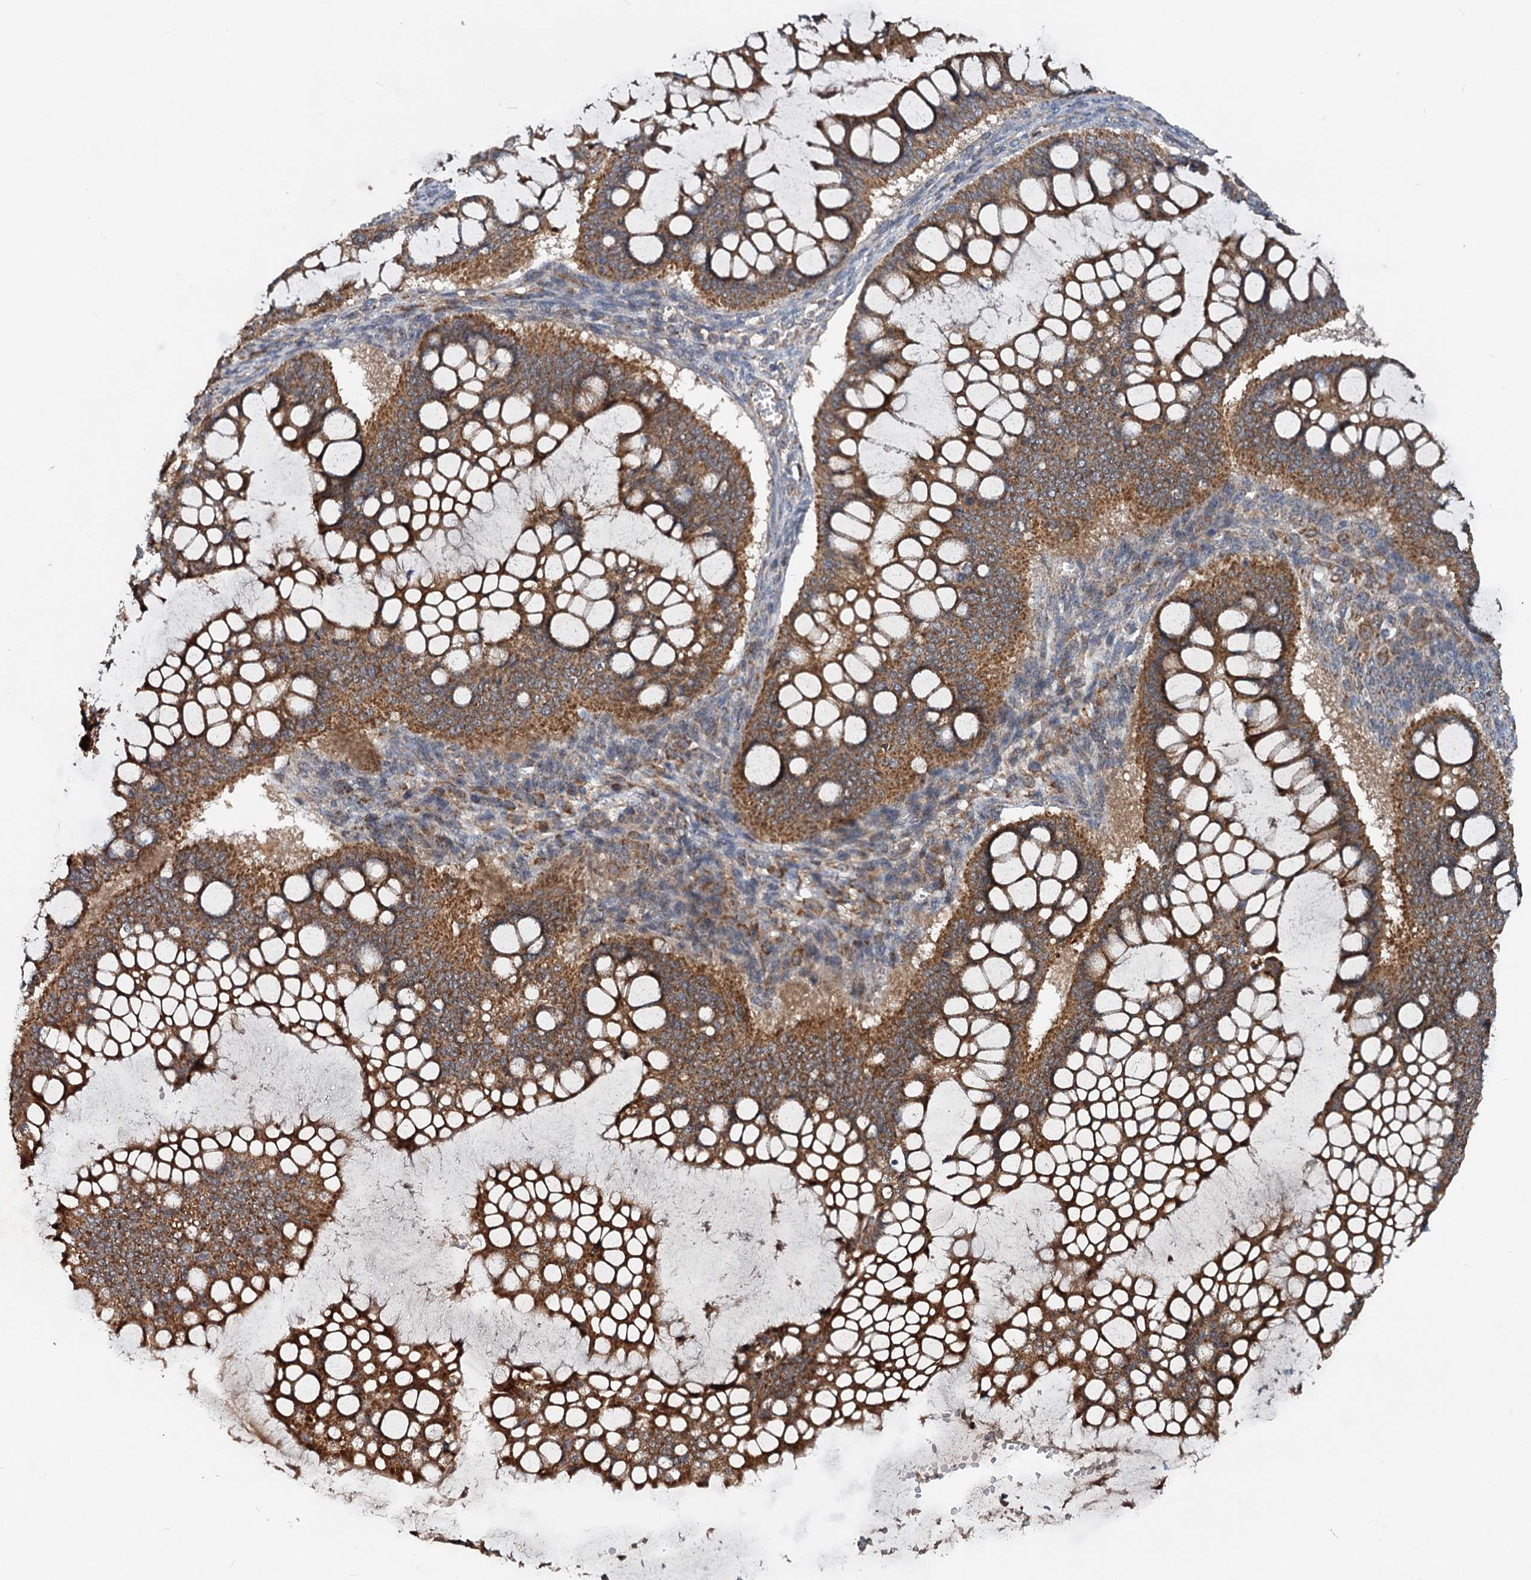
{"staining": {"intensity": "strong", "quantity": ">75%", "location": "cytoplasmic/membranous"}, "tissue": "ovarian cancer", "cell_type": "Tumor cells", "image_type": "cancer", "snomed": [{"axis": "morphology", "description": "Cystadenocarcinoma, mucinous, NOS"}, {"axis": "topography", "description": "Ovary"}], "caption": "Immunohistochemistry of ovarian cancer (mucinous cystadenocarcinoma) shows high levels of strong cytoplasmic/membranous positivity in approximately >75% of tumor cells.", "gene": "CEP76", "patient": {"sex": "female", "age": 73}}